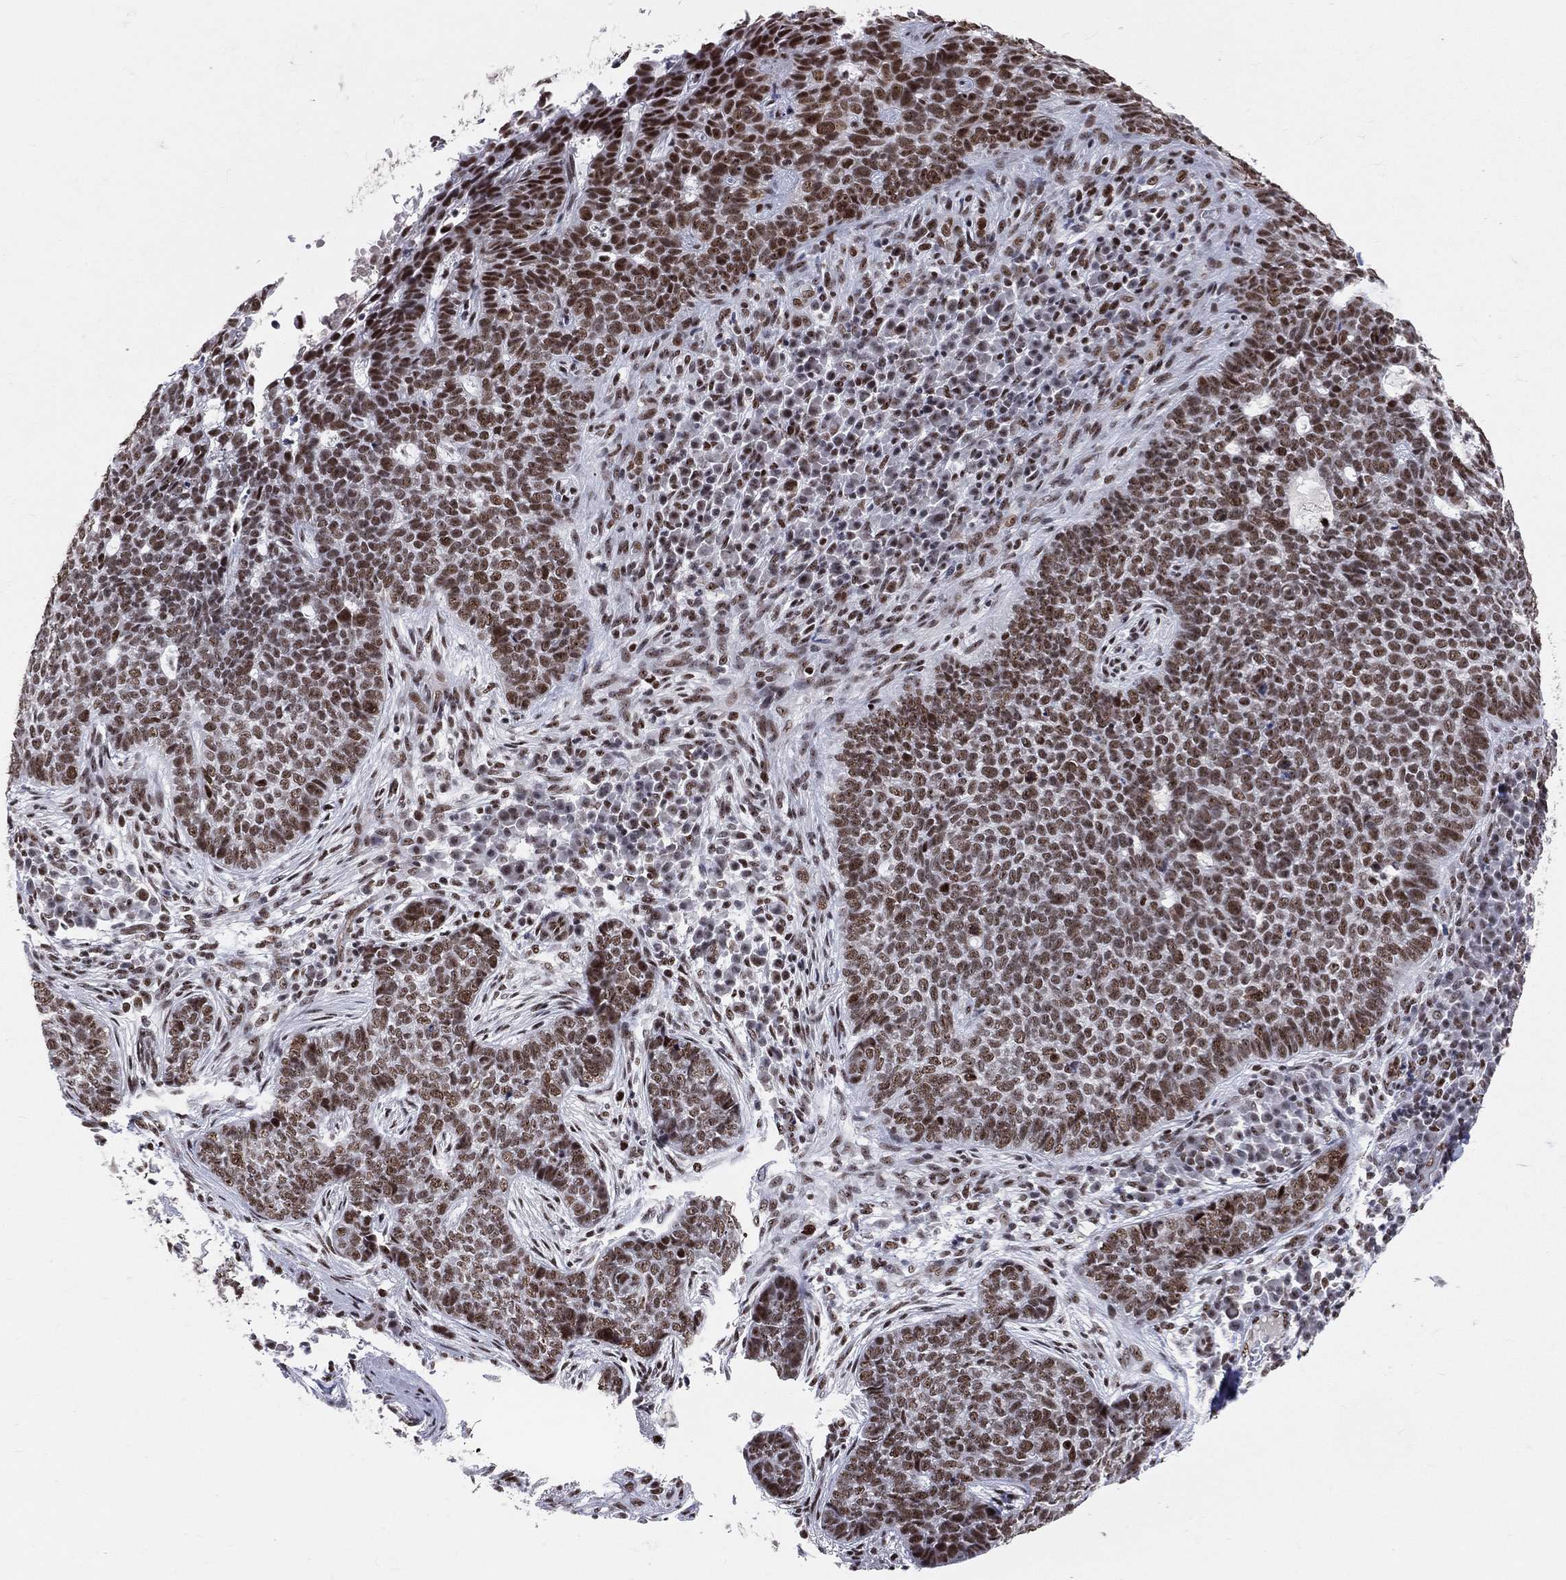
{"staining": {"intensity": "moderate", "quantity": ">75%", "location": "nuclear"}, "tissue": "skin cancer", "cell_type": "Tumor cells", "image_type": "cancer", "snomed": [{"axis": "morphology", "description": "Basal cell carcinoma"}, {"axis": "topography", "description": "Skin"}], "caption": "A micrograph of skin cancer stained for a protein exhibits moderate nuclear brown staining in tumor cells.", "gene": "CDK7", "patient": {"sex": "female", "age": 69}}